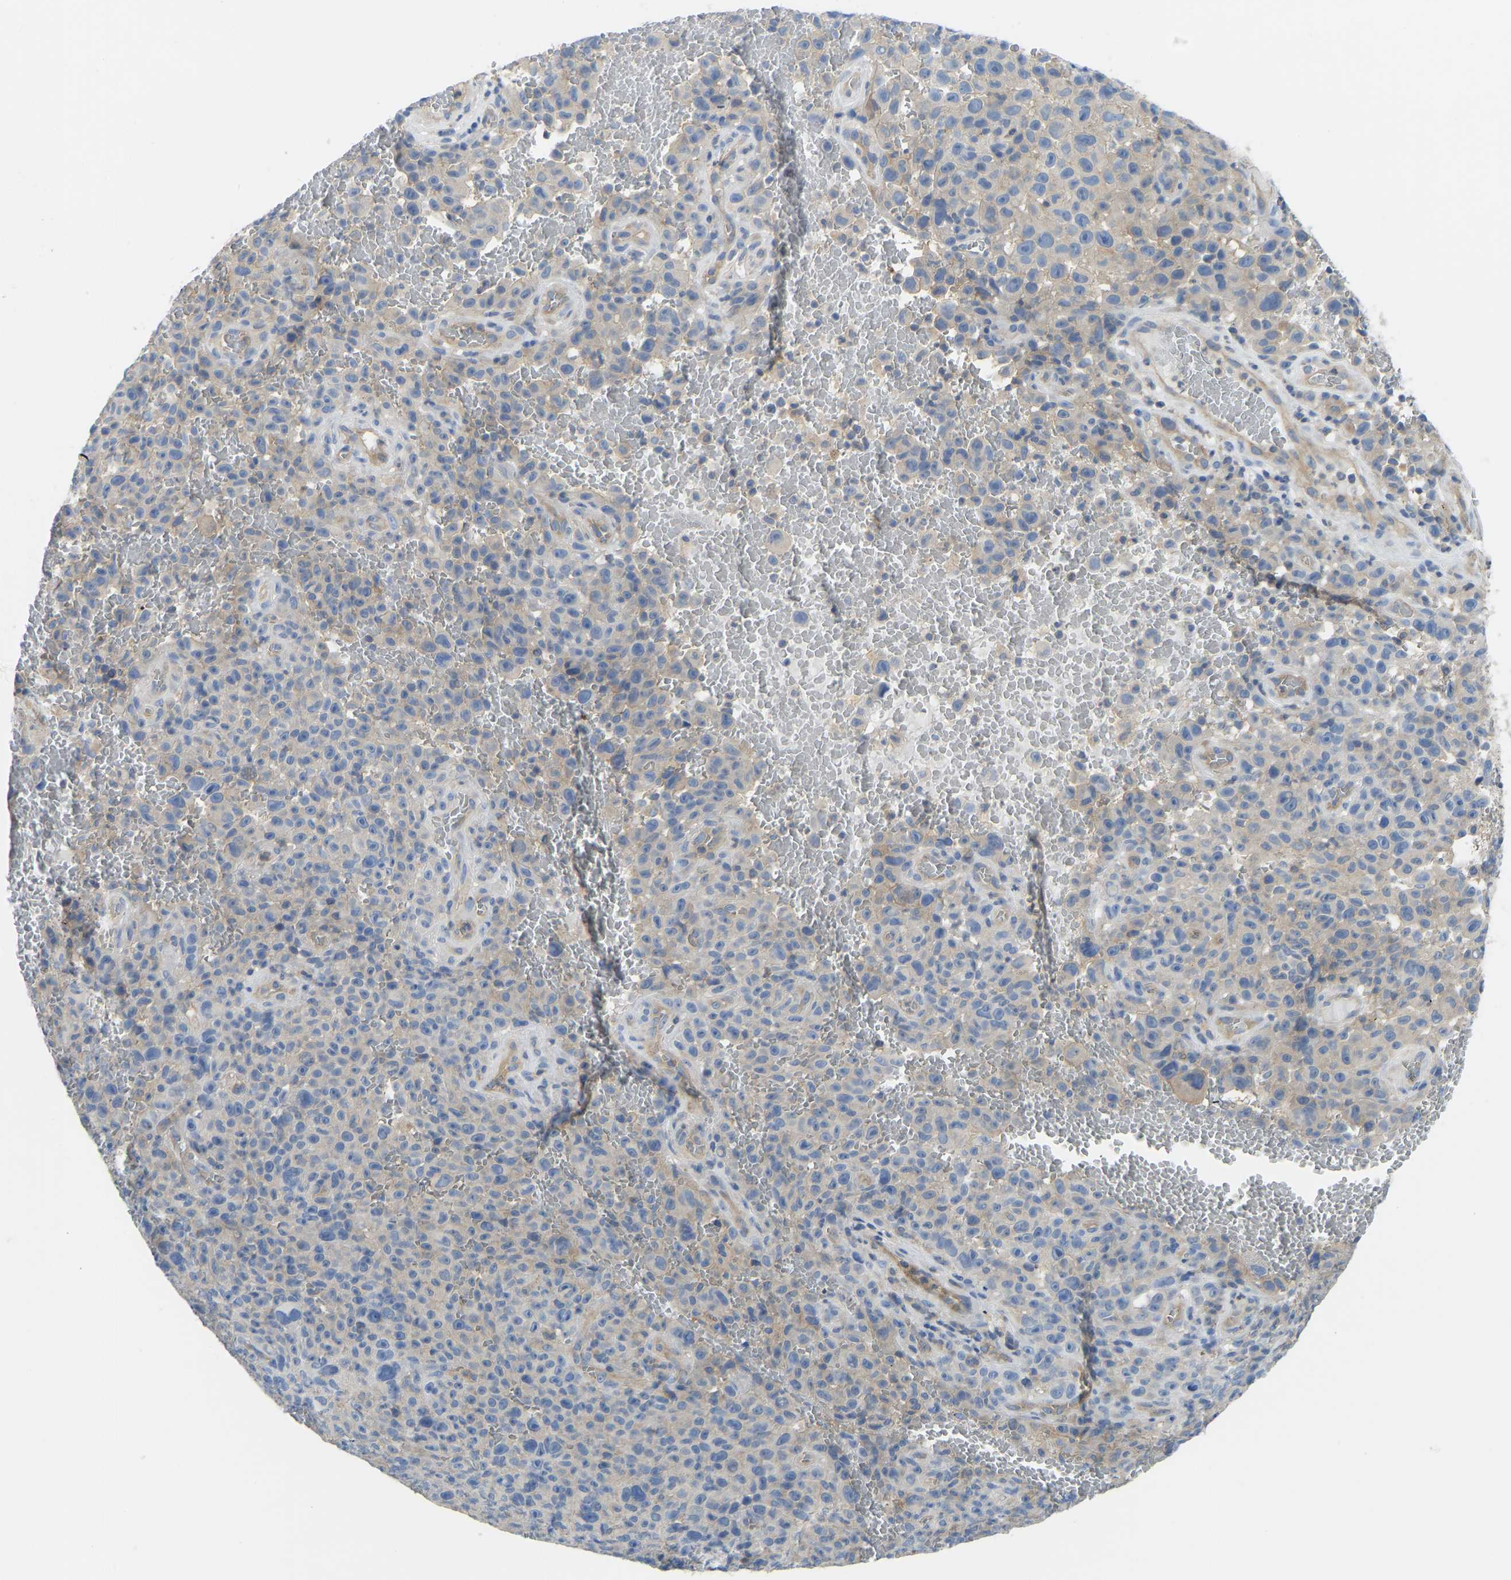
{"staining": {"intensity": "weak", "quantity": "<25%", "location": "cytoplasmic/membranous"}, "tissue": "melanoma", "cell_type": "Tumor cells", "image_type": "cancer", "snomed": [{"axis": "morphology", "description": "Malignant melanoma, NOS"}, {"axis": "topography", "description": "Skin"}], "caption": "The micrograph reveals no staining of tumor cells in malignant melanoma.", "gene": "PPP3CA", "patient": {"sex": "female", "age": 82}}